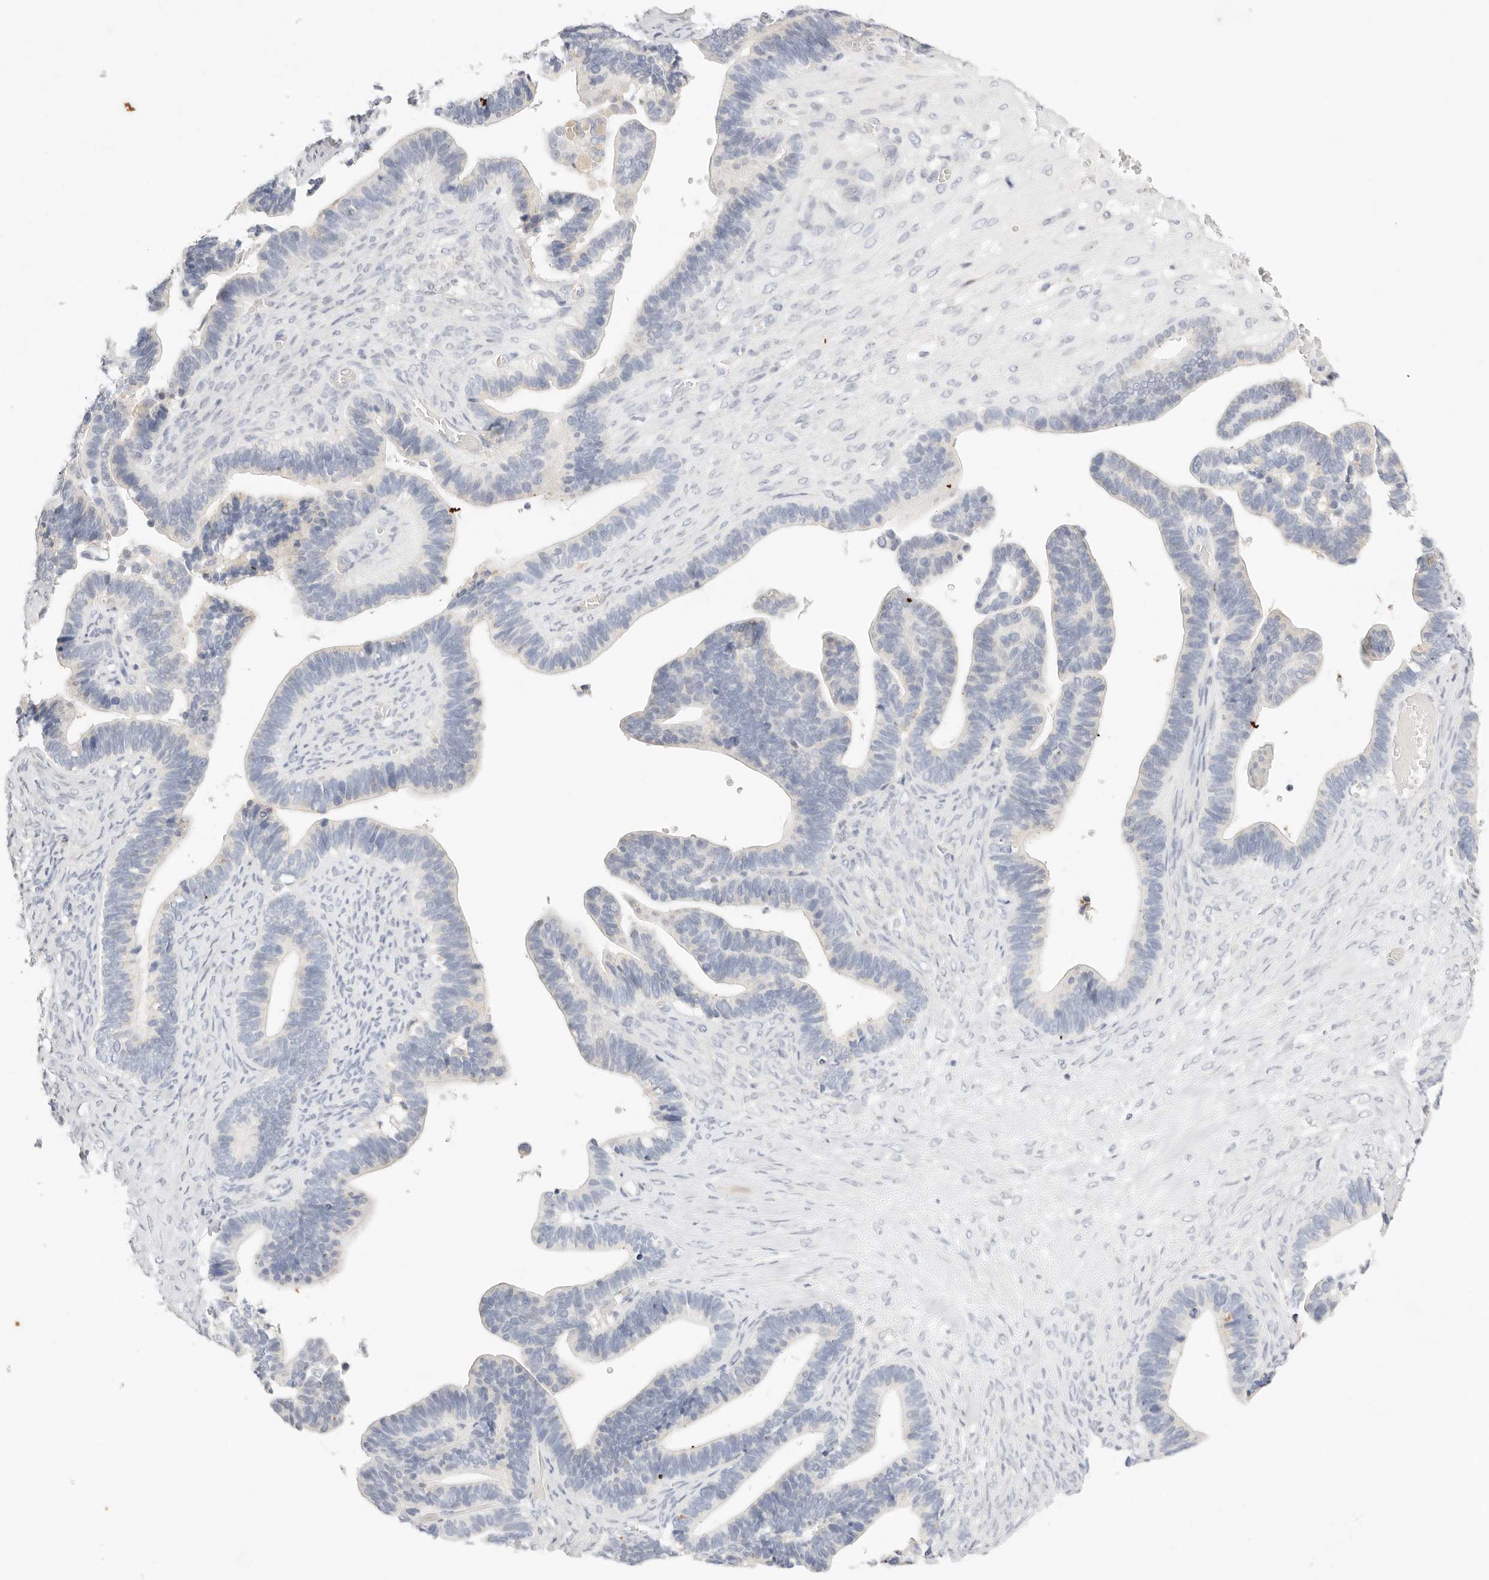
{"staining": {"intensity": "negative", "quantity": "none", "location": "none"}, "tissue": "ovarian cancer", "cell_type": "Tumor cells", "image_type": "cancer", "snomed": [{"axis": "morphology", "description": "Cystadenocarcinoma, serous, NOS"}, {"axis": "topography", "description": "Ovary"}], "caption": "IHC of human ovarian cancer (serous cystadenocarcinoma) exhibits no positivity in tumor cells.", "gene": "ACOX1", "patient": {"sex": "female", "age": 56}}